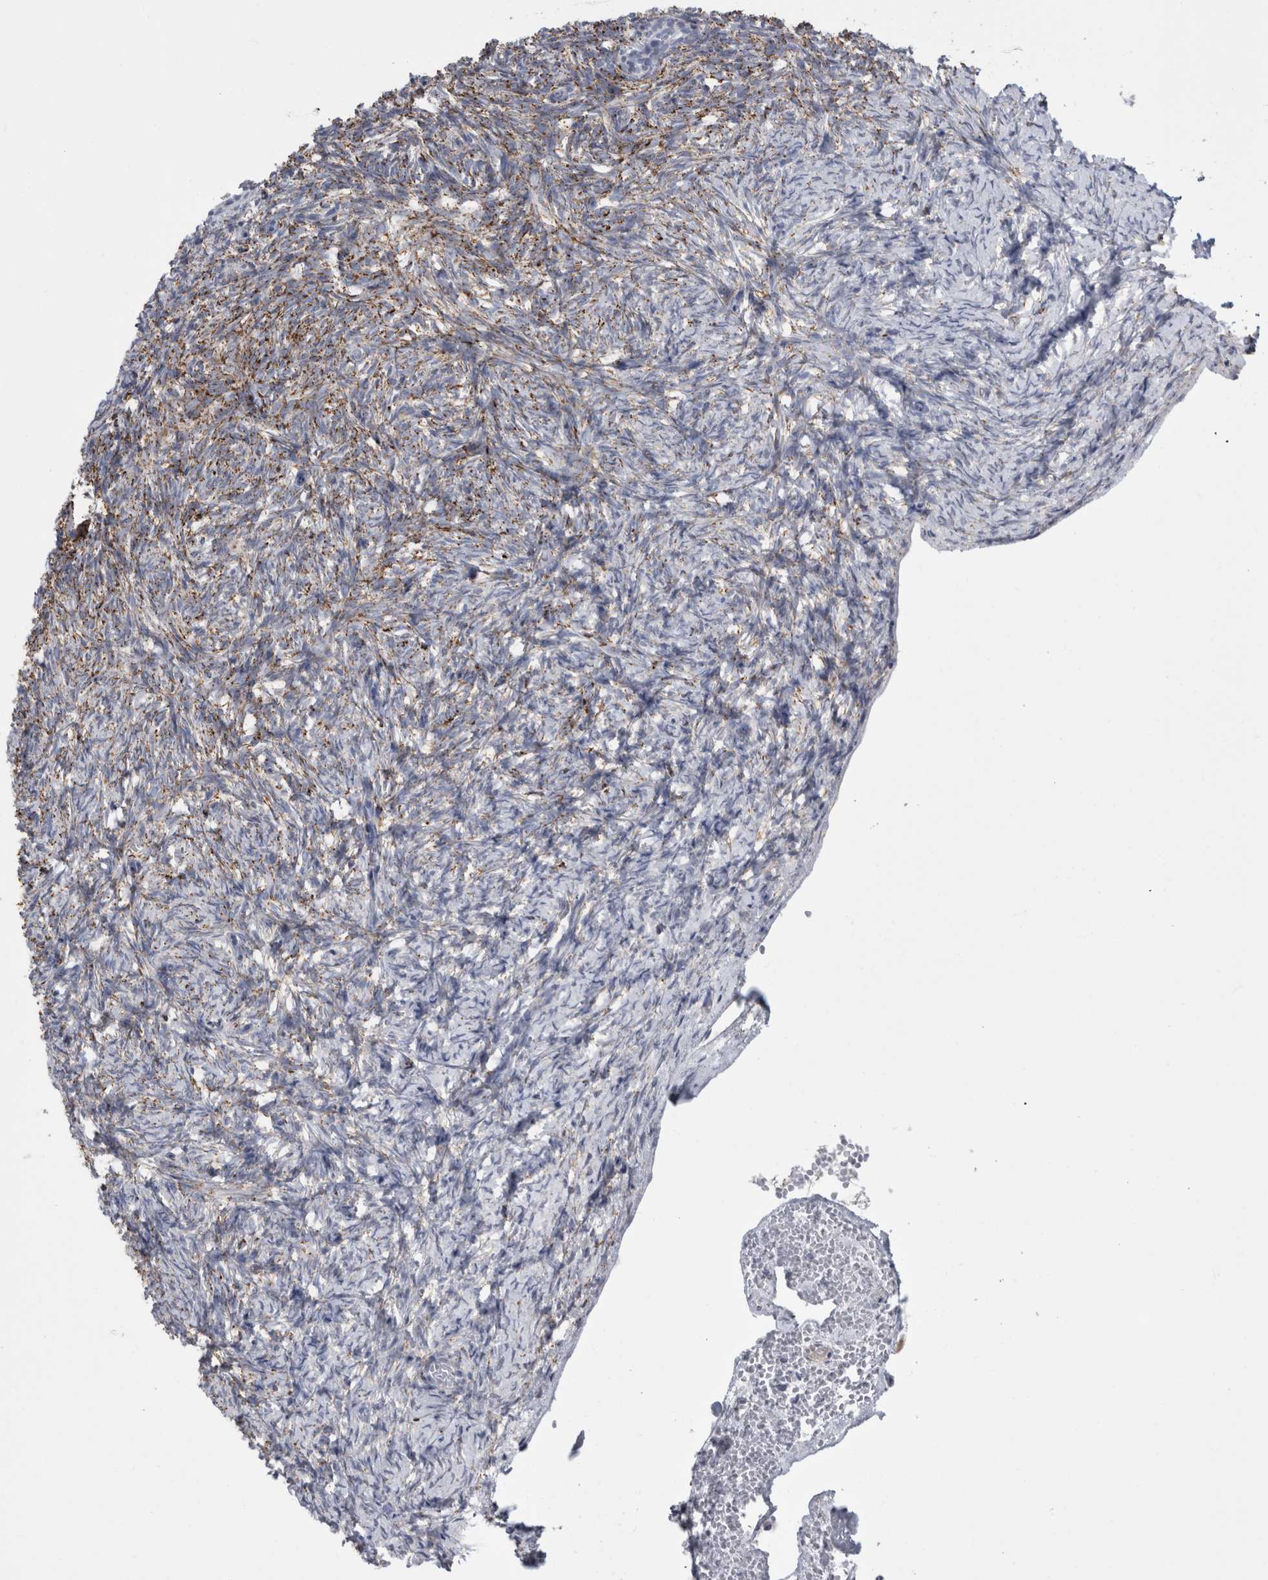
{"staining": {"intensity": "moderate", "quantity": "<25%", "location": "cytoplasmic/membranous"}, "tissue": "ovary", "cell_type": "Ovarian stroma cells", "image_type": "normal", "snomed": [{"axis": "morphology", "description": "Normal tissue, NOS"}, {"axis": "topography", "description": "Ovary"}], "caption": "High-magnification brightfield microscopy of benign ovary stained with DAB (3,3'-diaminobenzidine) (brown) and counterstained with hematoxylin (blue). ovarian stroma cells exhibit moderate cytoplasmic/membranous expression is appreciated in about<25% of cells.", "gene": "GATM", "patient": {"sex": "female", "age": 34}}